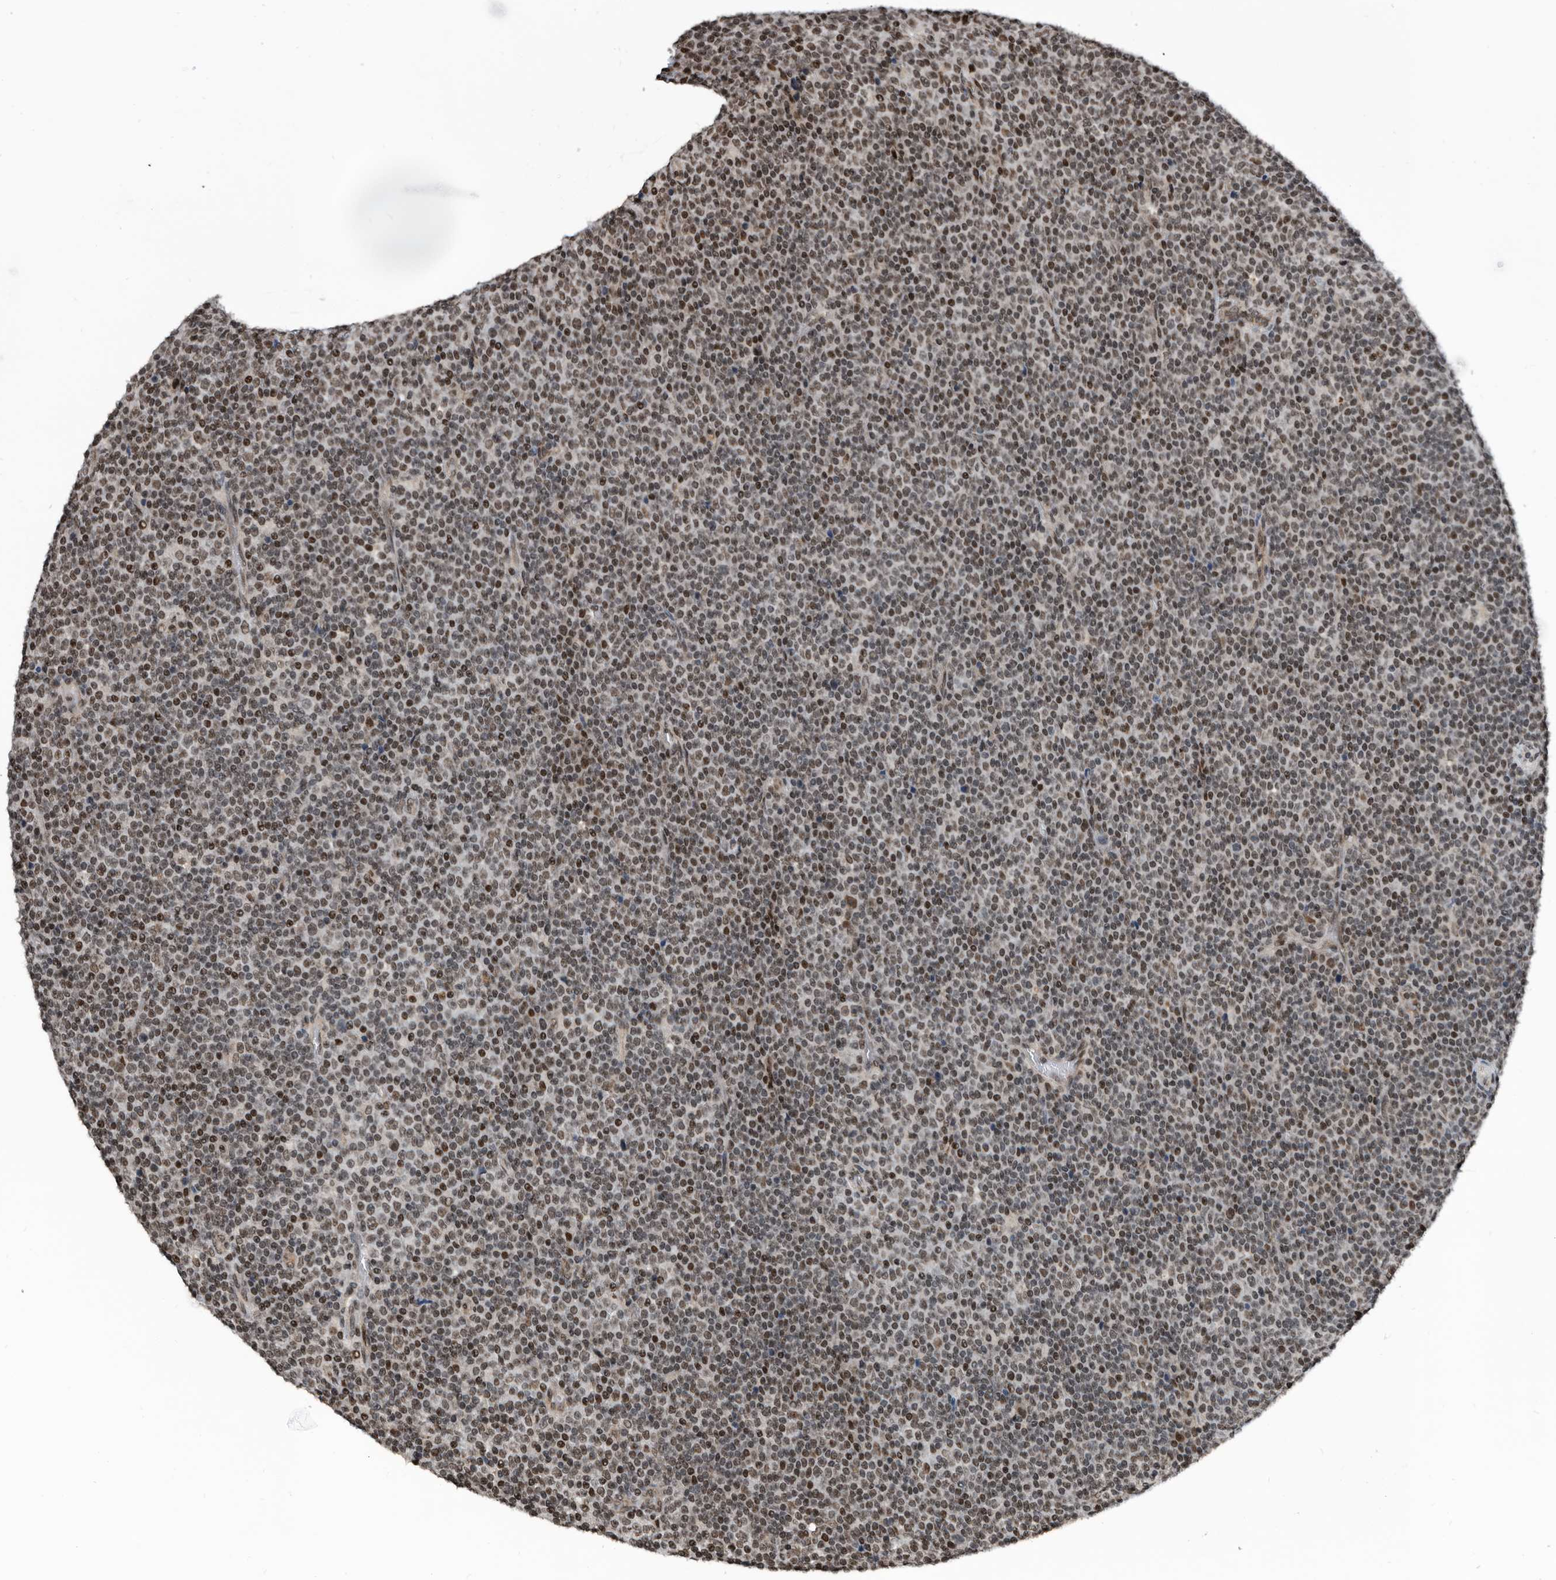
{"staining": {"intensity": "moderate", "quantity": "25%-75%", "location": "nuclear"}, "tissue": "lymphoma", "cell_type": "Tumor cells", "image_type": "cancer", "snomed": [{"axis": "morphology", "description": "Malignant lymphoma, non-Hodgkin's type, Low grade"}, {"axis": "topography", "description": "Lymph node"}], "caption": "This is a histology image of IHC staining of lymphoma, which shows moderate staining in the nuclear of tumor cells.", "gene": "SNRNP48", "patient": {"sex": "female", "age": 67}}